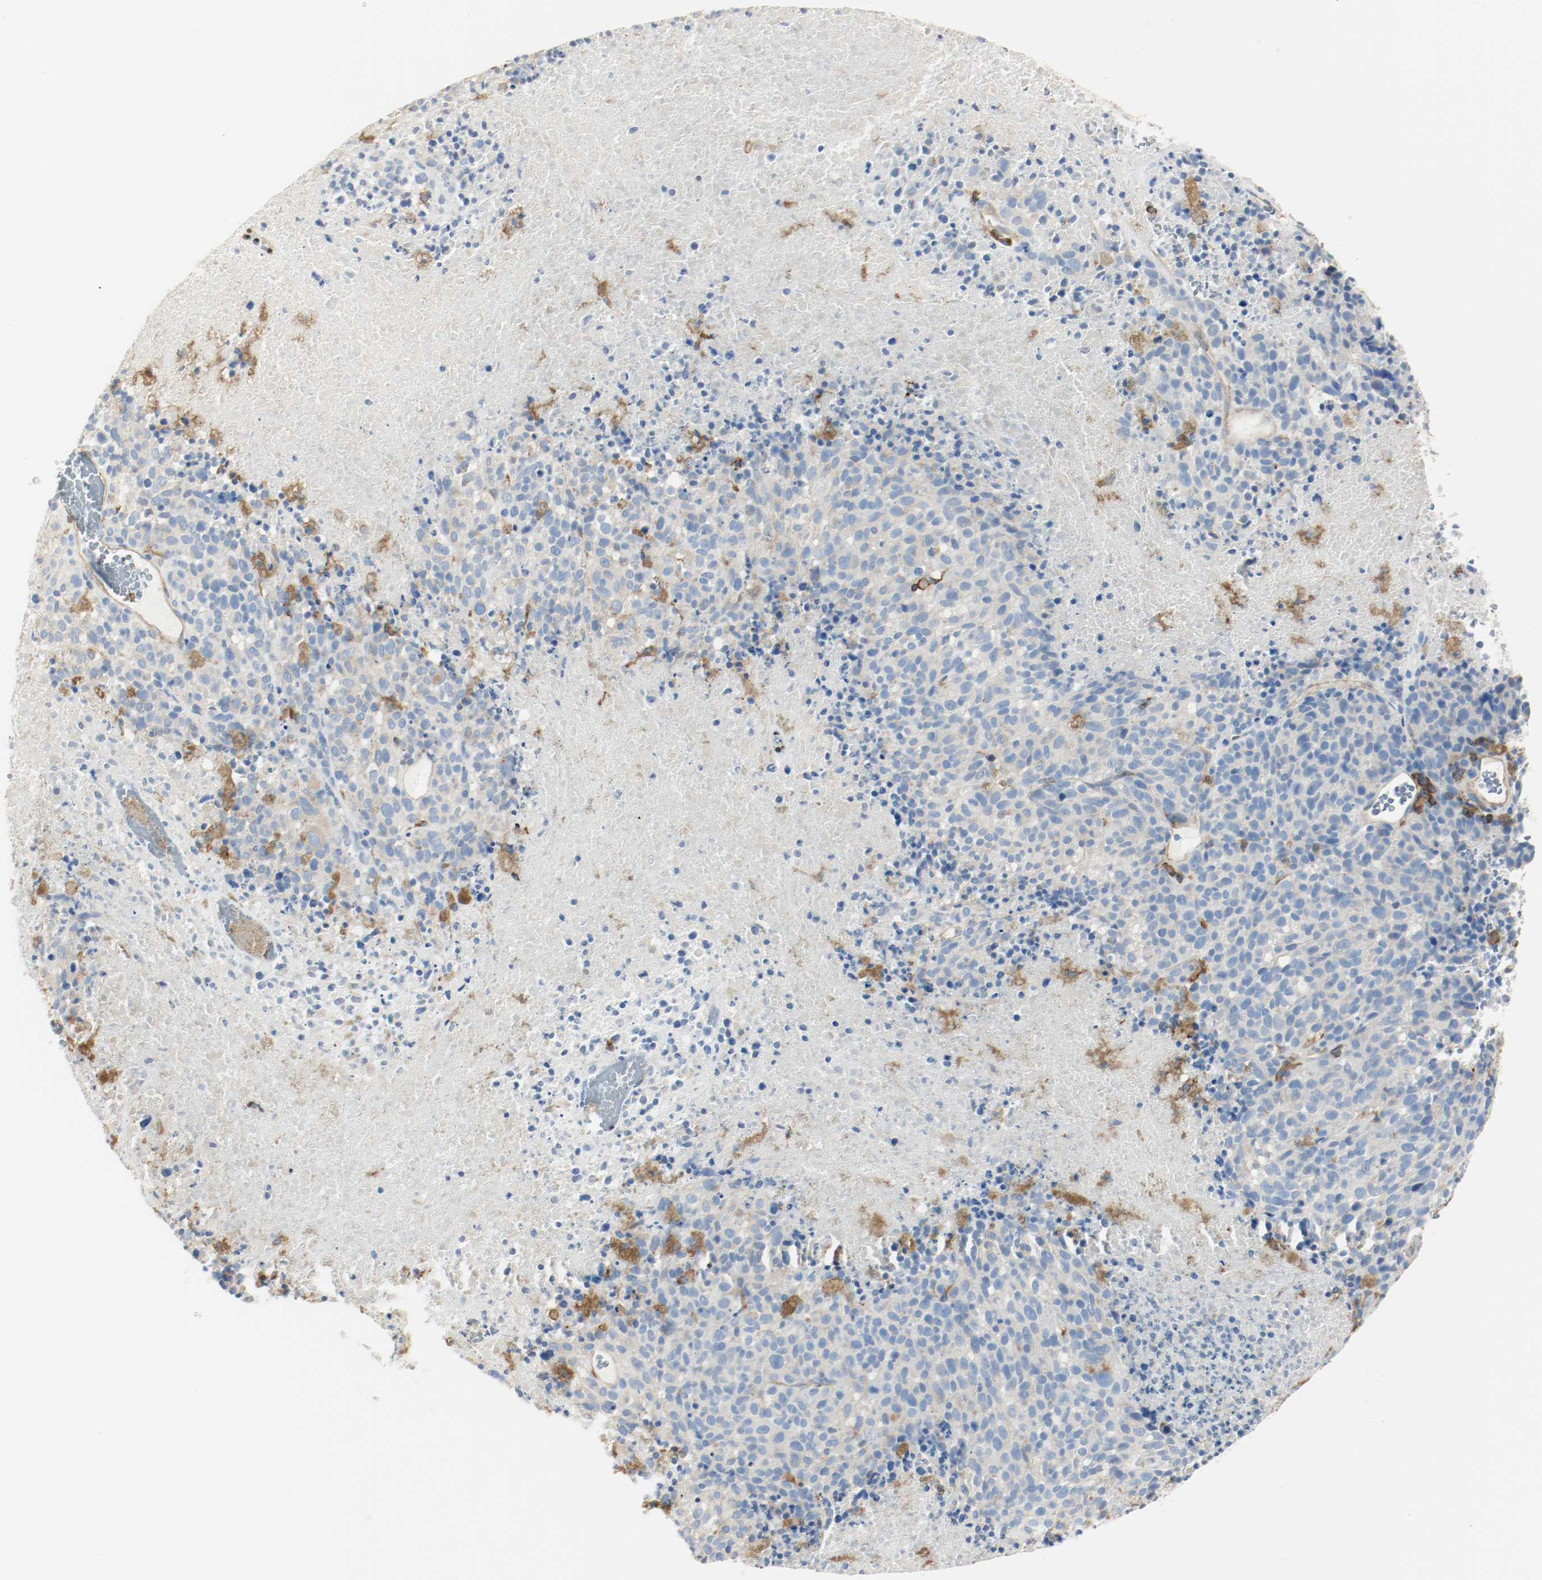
{"staining": {"intensity": "weak", "quantity": "25%-75%", "location": "cytoplasmic/membranous"}, "tissue": "melanoma", "cell_type": "Tumor cells", "image_type": "cancer", "snomed": [{"axis": "morphology", "description": "Malignant melanoma, Metastatic site"}, {"axis": "topography", "description": "Cerebral cortex"}], "caption": "High-magnification brightfield microscopy of melanoma stained with DAB (brown) and counterstained with hematoxylin (blue). tumor cells exhibit weak cytoplasmic/membranous expression is identified in about25%-75% of cells. (Brightfield microscopy of DAB IHC at high magnification).", "gene": "ARPC1B", "patient": {"sex": "female", "age": 52}}